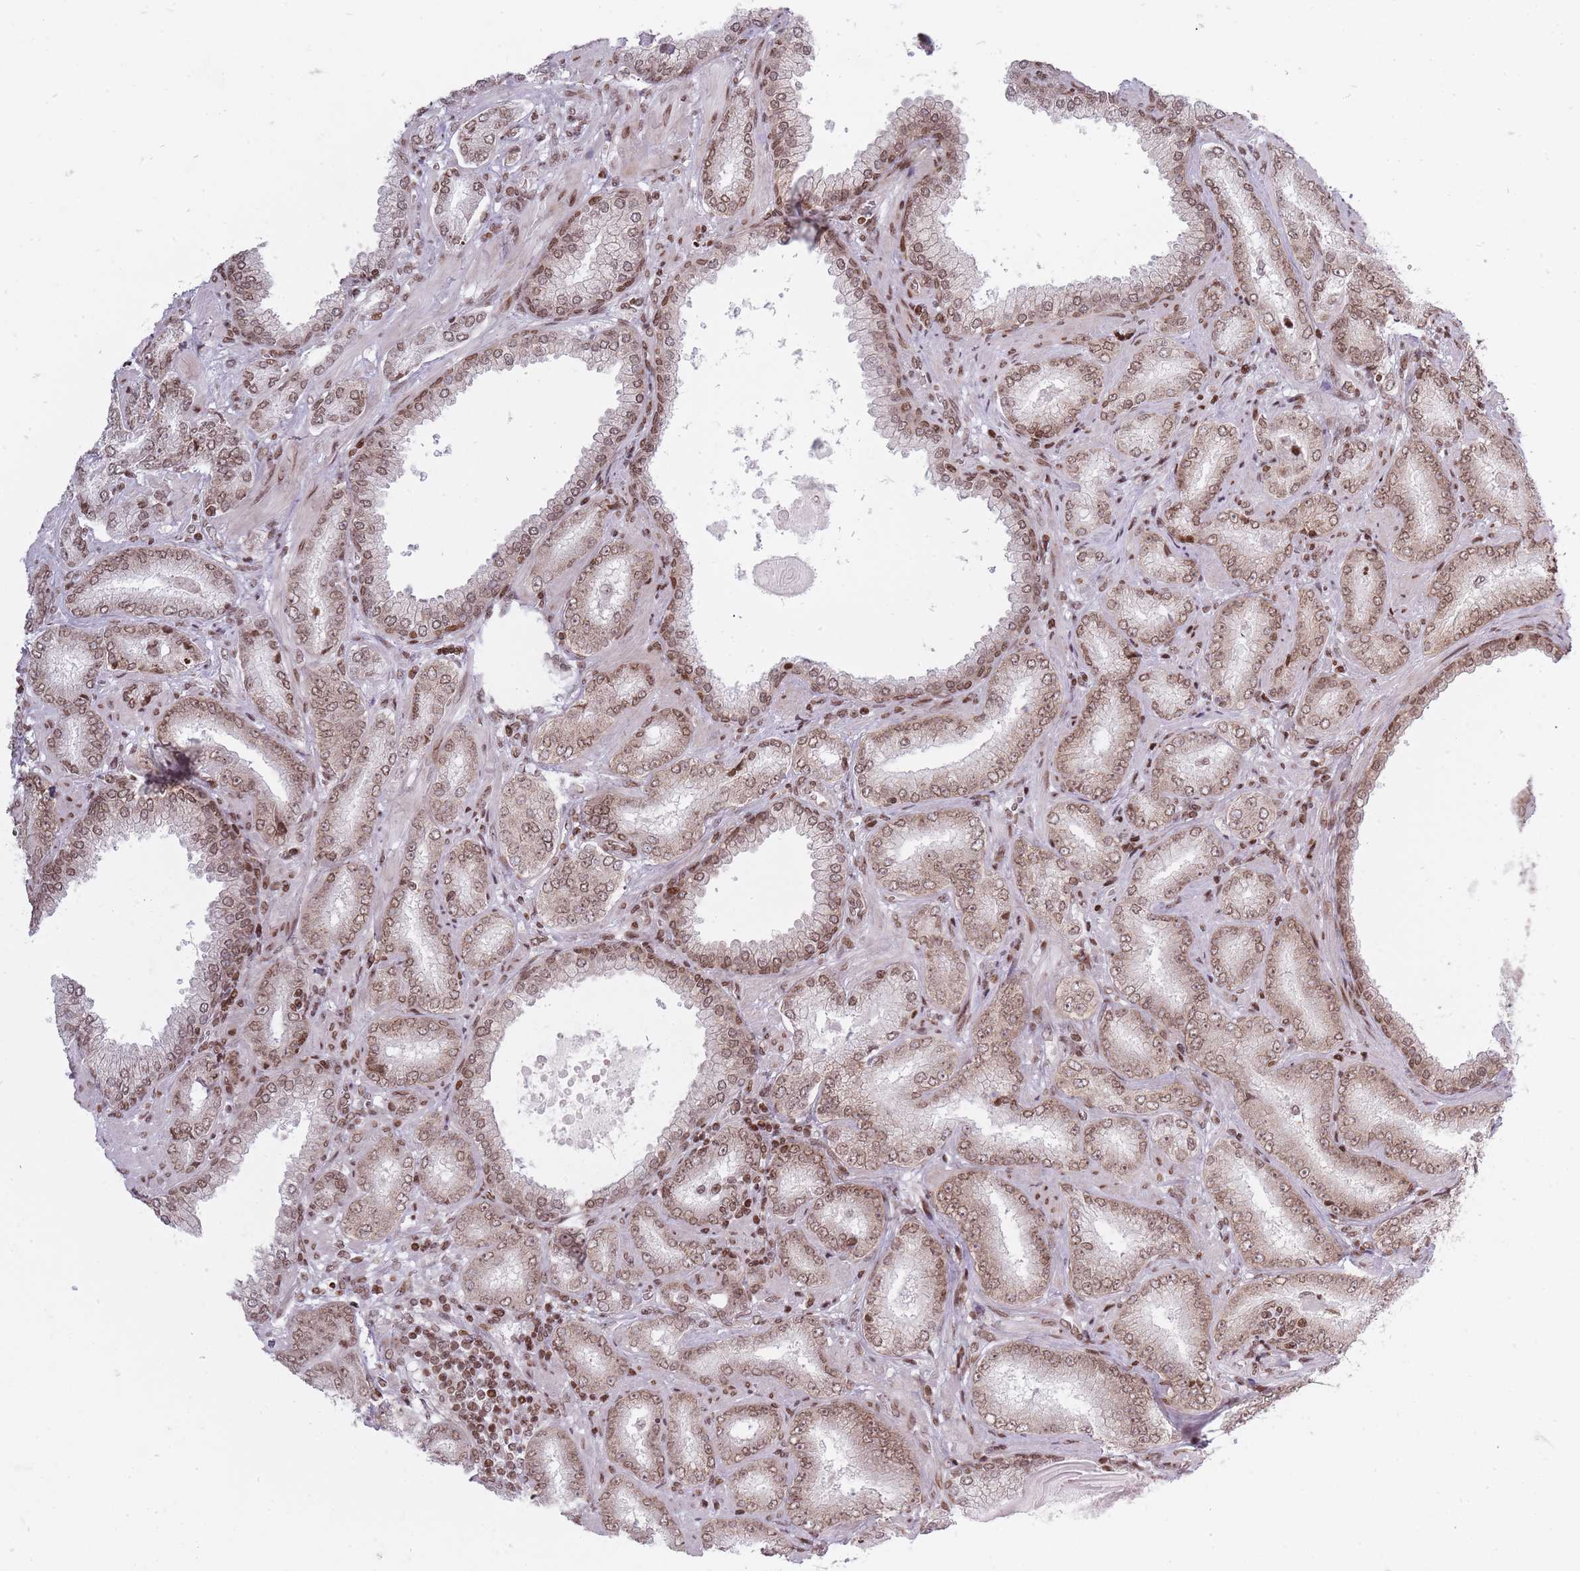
{"staining": {"intensity": "moderate", "quantity": ">75%", "location": "nuclear"}, "tissue": "prostate cancer", "cell_type": "Tumor cells", "image_type": "cancer", "snomed": [{"axis": "morphology", "description": "Adenocarcinoma, High grade"}, {"axis": "topography", "description": "Prostate"}], "caption": "Protein staining of prostate cancer (high-grade adenocarcinoma) tissue demonstrates moderate nuclear positivity in about >75% of tumor cells.", "gene": "TMC6", "patient": {"sex": "male", "age": 72}}